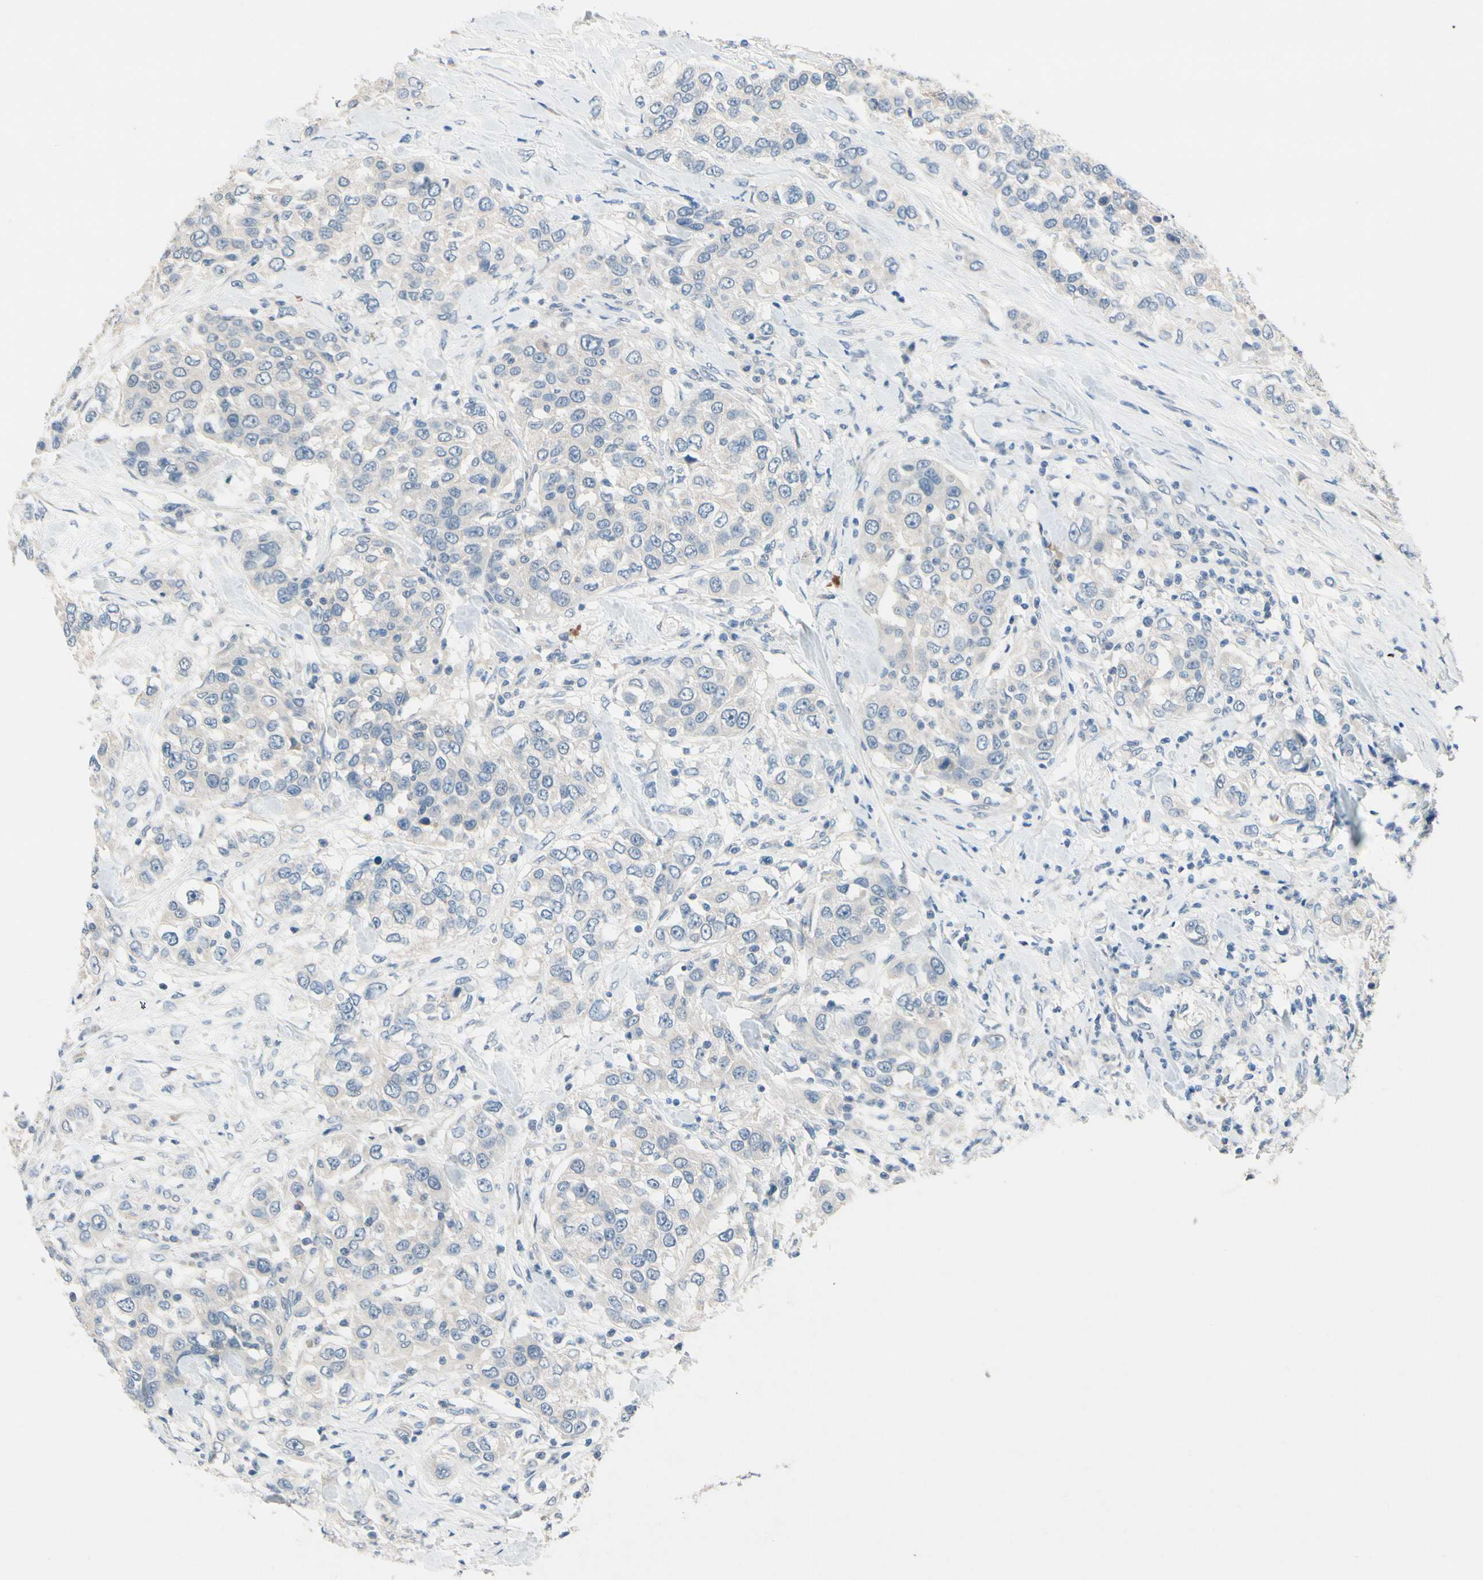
{"staining": {"intensity": "negative", "quantity": "none", "location": "none"}, "tissue": "urothelial cancer", "cell_type": "Tumor cells", "image_type": "cancer", "snomed": [{"axis": "morphology", "description": "Urothelial carcinoma, High grade"}, {"axis": "topography", "description": "Urinary bladder"}], "caption": "Tumor cells are negative for protein expression in human high-grade urothelial carcinoma.", "gene": "SLC27A6", "patient": {"sex": "female", "age": 80}}